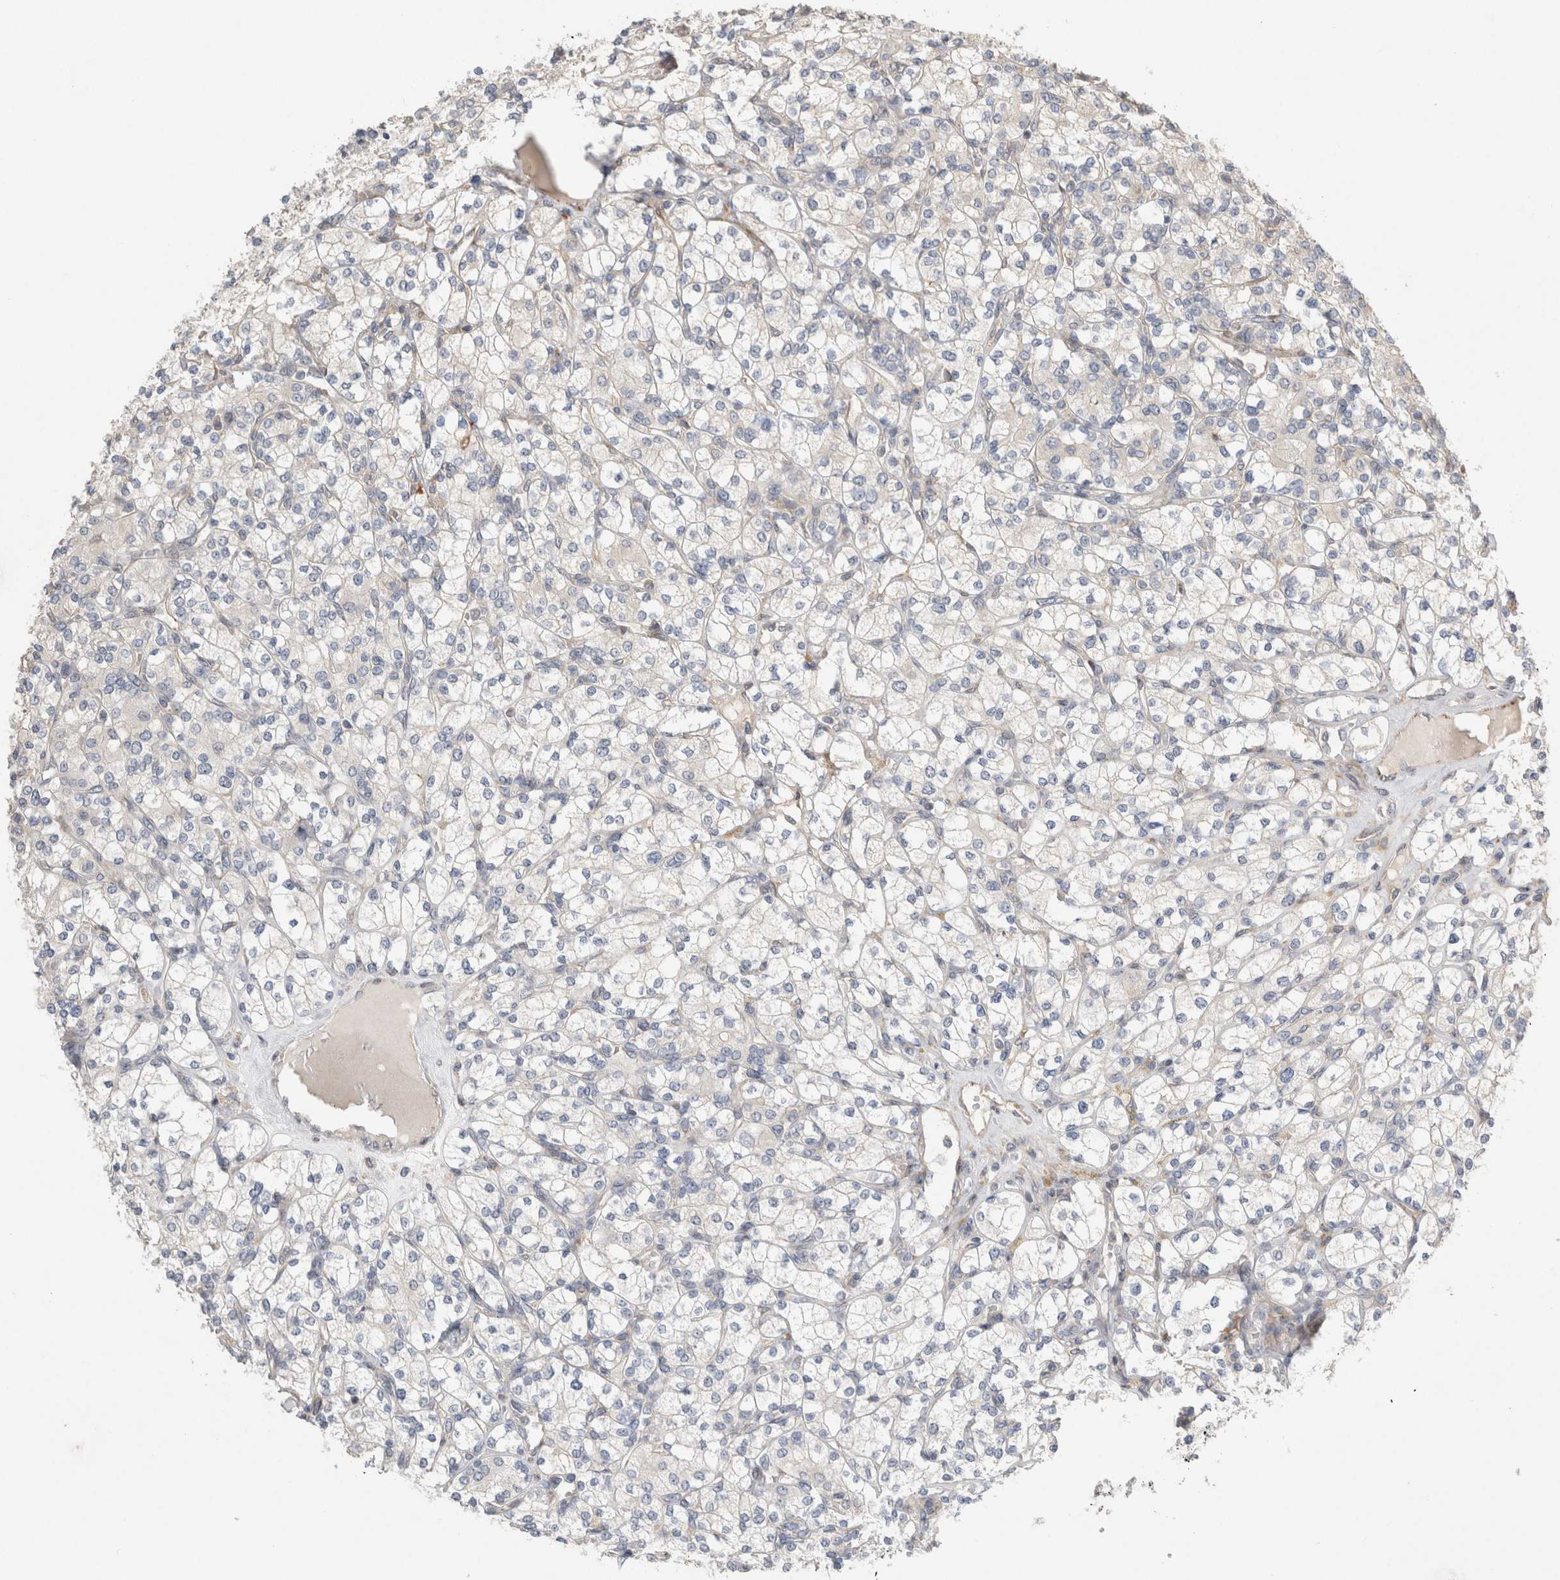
{"staining": {"intensity": "negative", "quantity": "none", "location": "none"}, "tissue": "renal cancer", "cell_type": "Tumor cells", "image_type": "cancer", "snomed": [{"axis": "morphology", "description": "Adenocarcinoma, NOS"}, {"axis": "topography", "description": "Kidney"}], "caption": "DAB (3,3'-diaminobenzidine) immunohistochemical staining of human adenocarcinoma (renal) shows no significant expression in tumor cells.", "gene": "TRMT9B", "patient": {"sex": "male", "age": 77}}